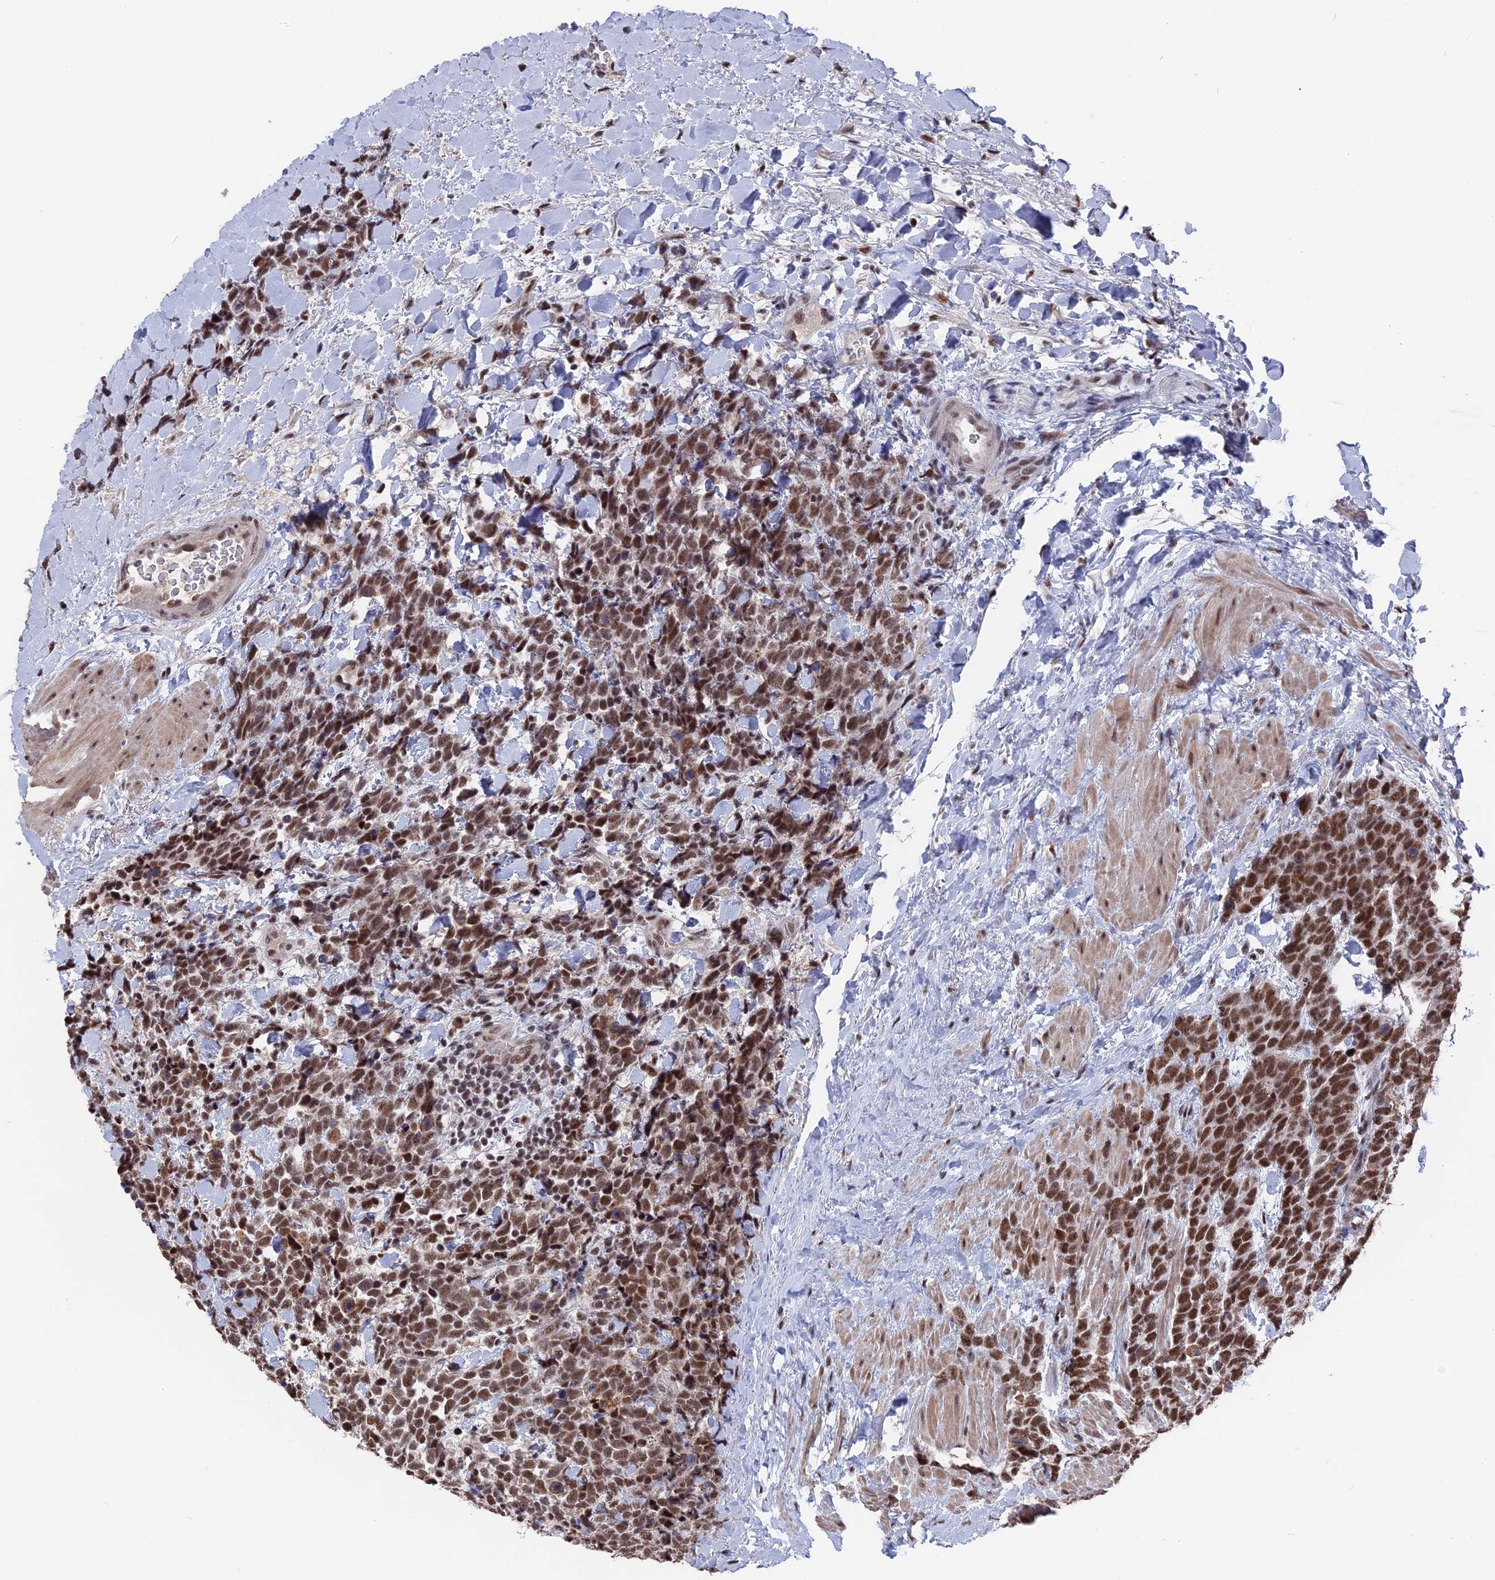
{"staining": {"intensity": "moderate", "quantity": ">75%", "location": "nuclear"}, "tissue": "urothelial cancer", "cell_type": "Tumor cells", "image_type": "cancer", "snomed": [{"axis": "morphology", "description": "Urothelial carcinoma, High grade"}, {"axis": "topography", "description": "Urinary bladder"}], "caption": "A brown stain shows moderate nuclear expression of a protein in urothelial cancer tumor cells.", "gene": "SF3A2", "patient": {"sex": "female", "age": 82}}